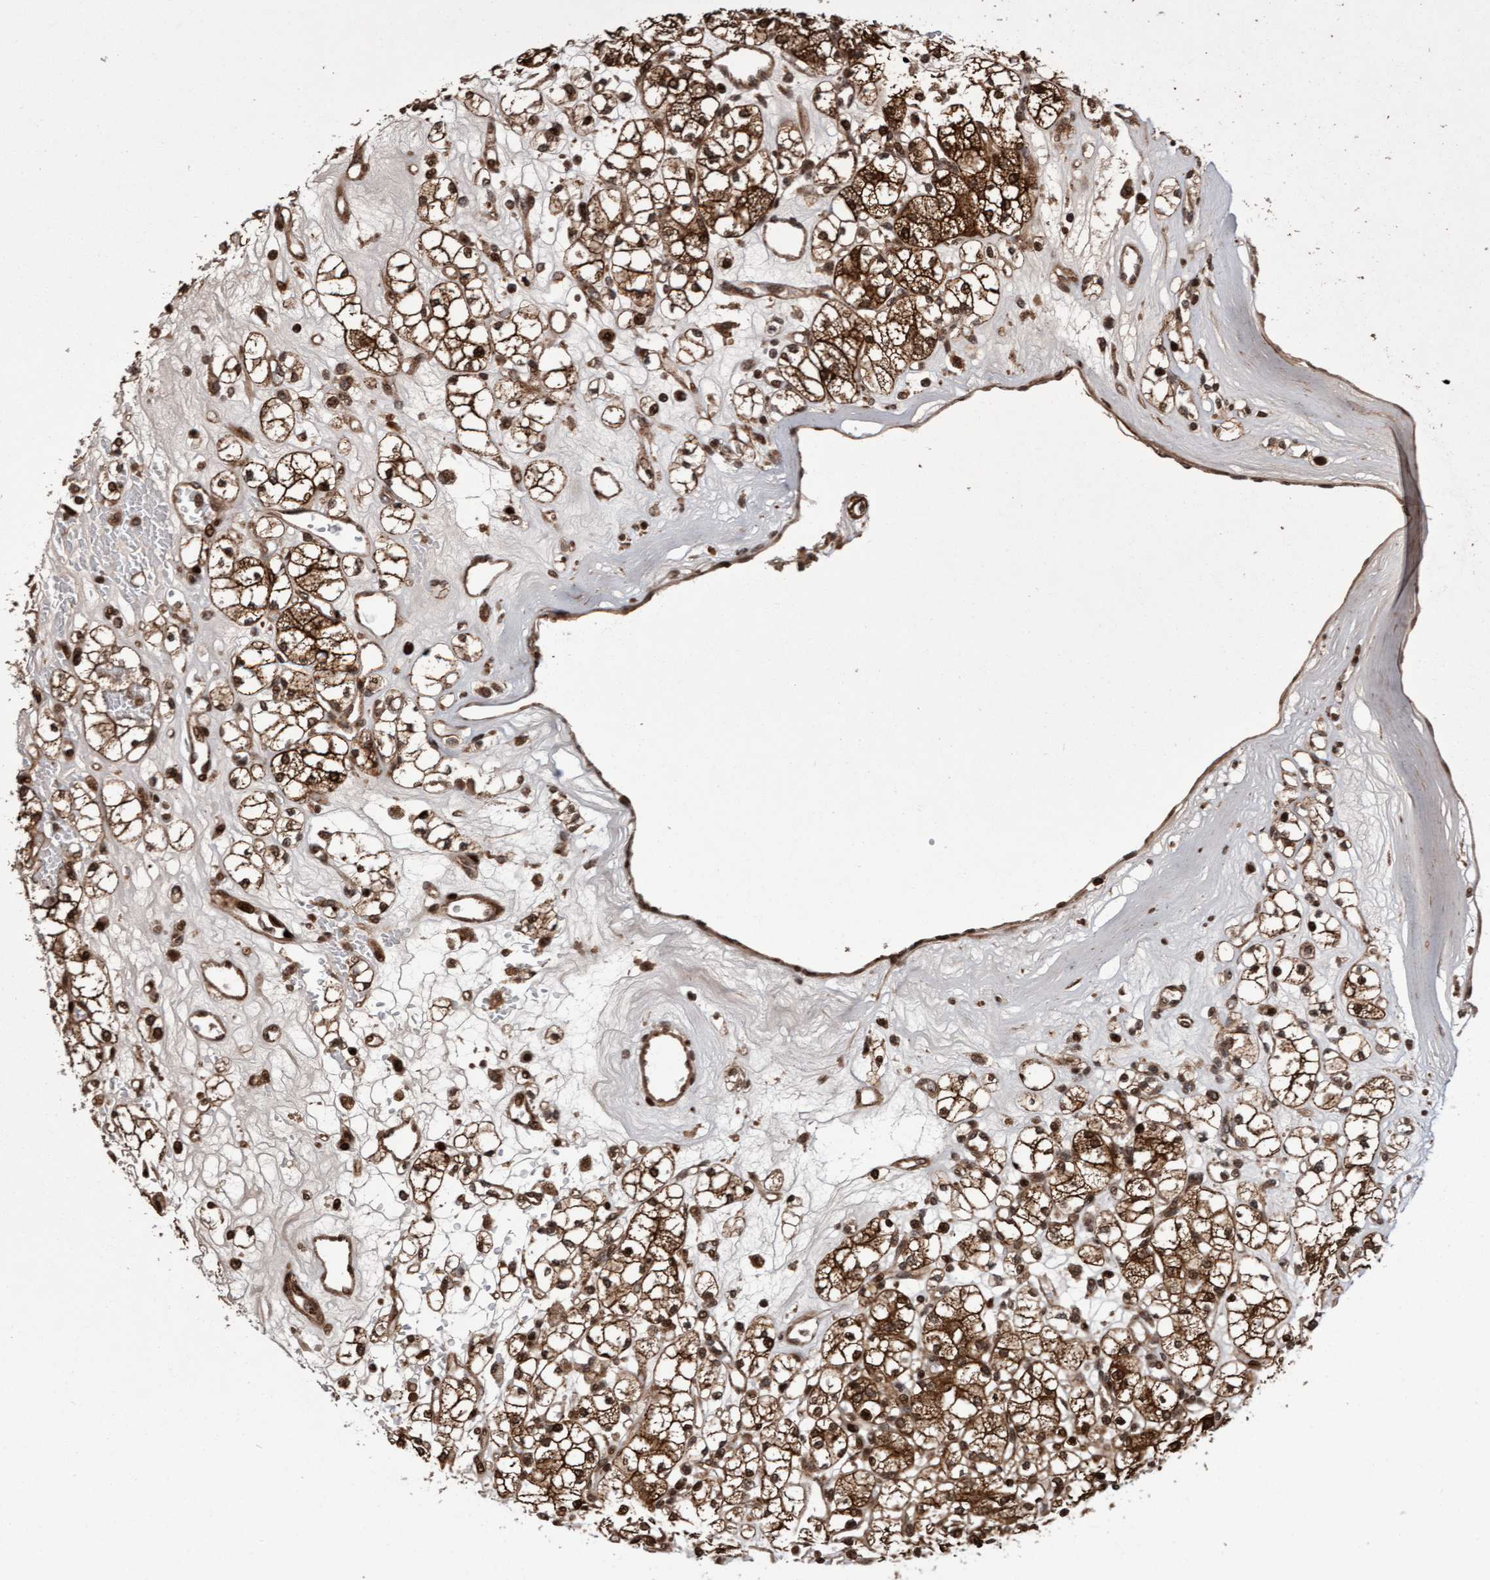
{"staining": {"intensity": "strong", "quantity": ">75%", "location": "cytoplasmic/membranous"}, "tissue": "renal cancer", "cell_type": "Tumor cells", "image_type": "cancer", "snomed": [{"axis": "morphology", "description": "Adenocarcinoma, NOS"}, {"axis": "topography", "description": "Kidney"}], "caption": "Immunohistochemistry photomicrograph of neoplastic tissue: renal cancer stained using immunohistochemistry (IHC) reveals high levels of strong protein expression localized specifically in the cytoplasmic/membranous of tumor cells, appearing as a cytoplasmic/membranous brown color.", "gene": "PECR", "patient": {"sex": "male", "age": 77}}